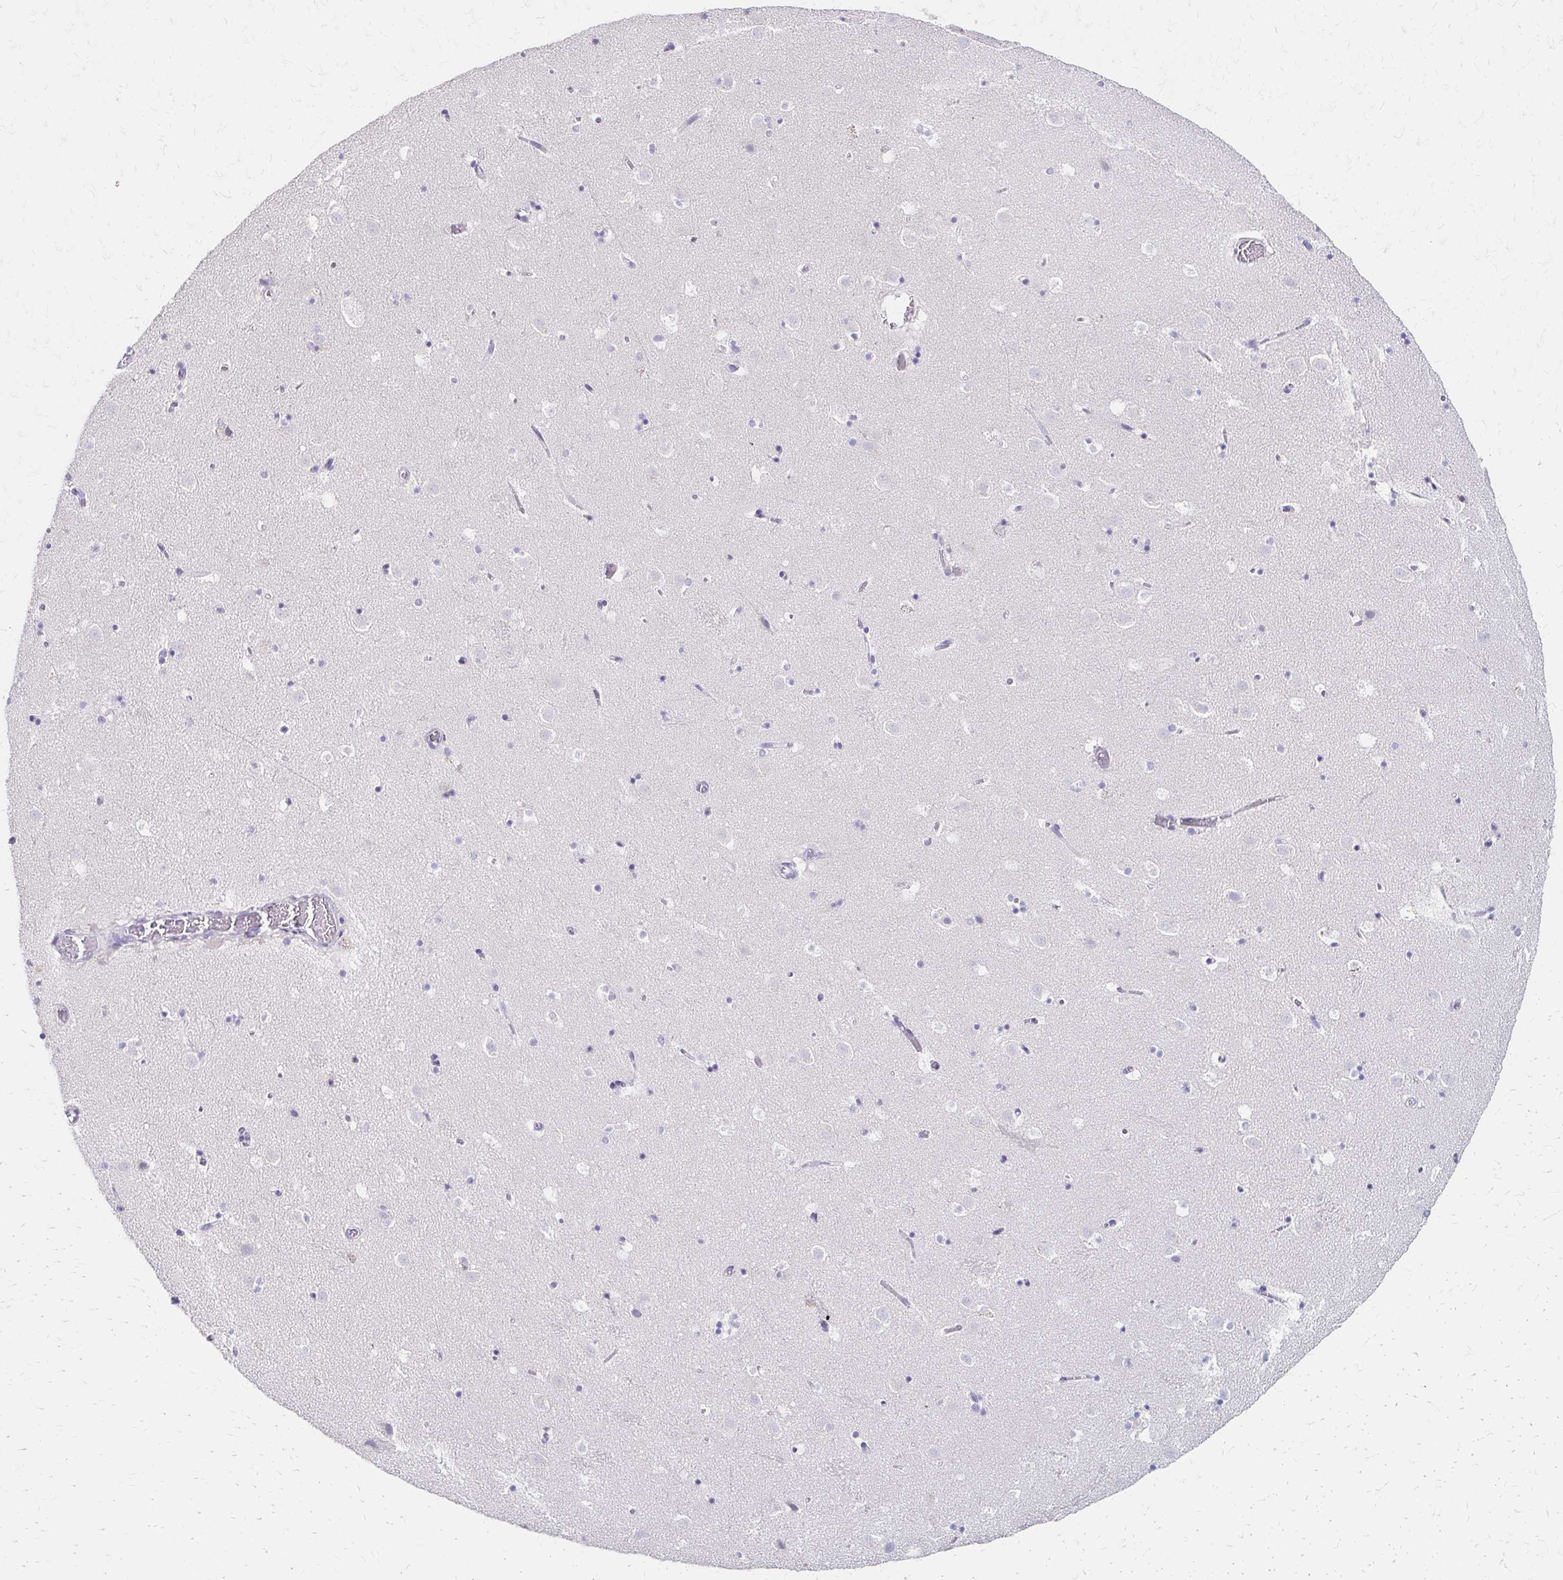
{"staining": {"intensity": "negative", "quantity": "none", "location": "none"}, "tissue": "caudate", "cell_type": "Glial cells", "image_type": "normal", "snomed": [{"axis": "morphology", "description": "Normal tissue, NOS"}, {"axis": "topography", "description": "Lateral ventricle wall"}], "caption": "High magnification brightfield microscopy of unremarkable caudate stained with DAB (brown) and counterstained with hematoxylin (blue): glial cells show no significant positivity. Brightfield microscopy of immunohistochemistry stained with DAB (brown) and hematoxylin (blue), captured at high magnification.", "gene": "AZGP1", "patient": {"sex": "male", "age": 37}}